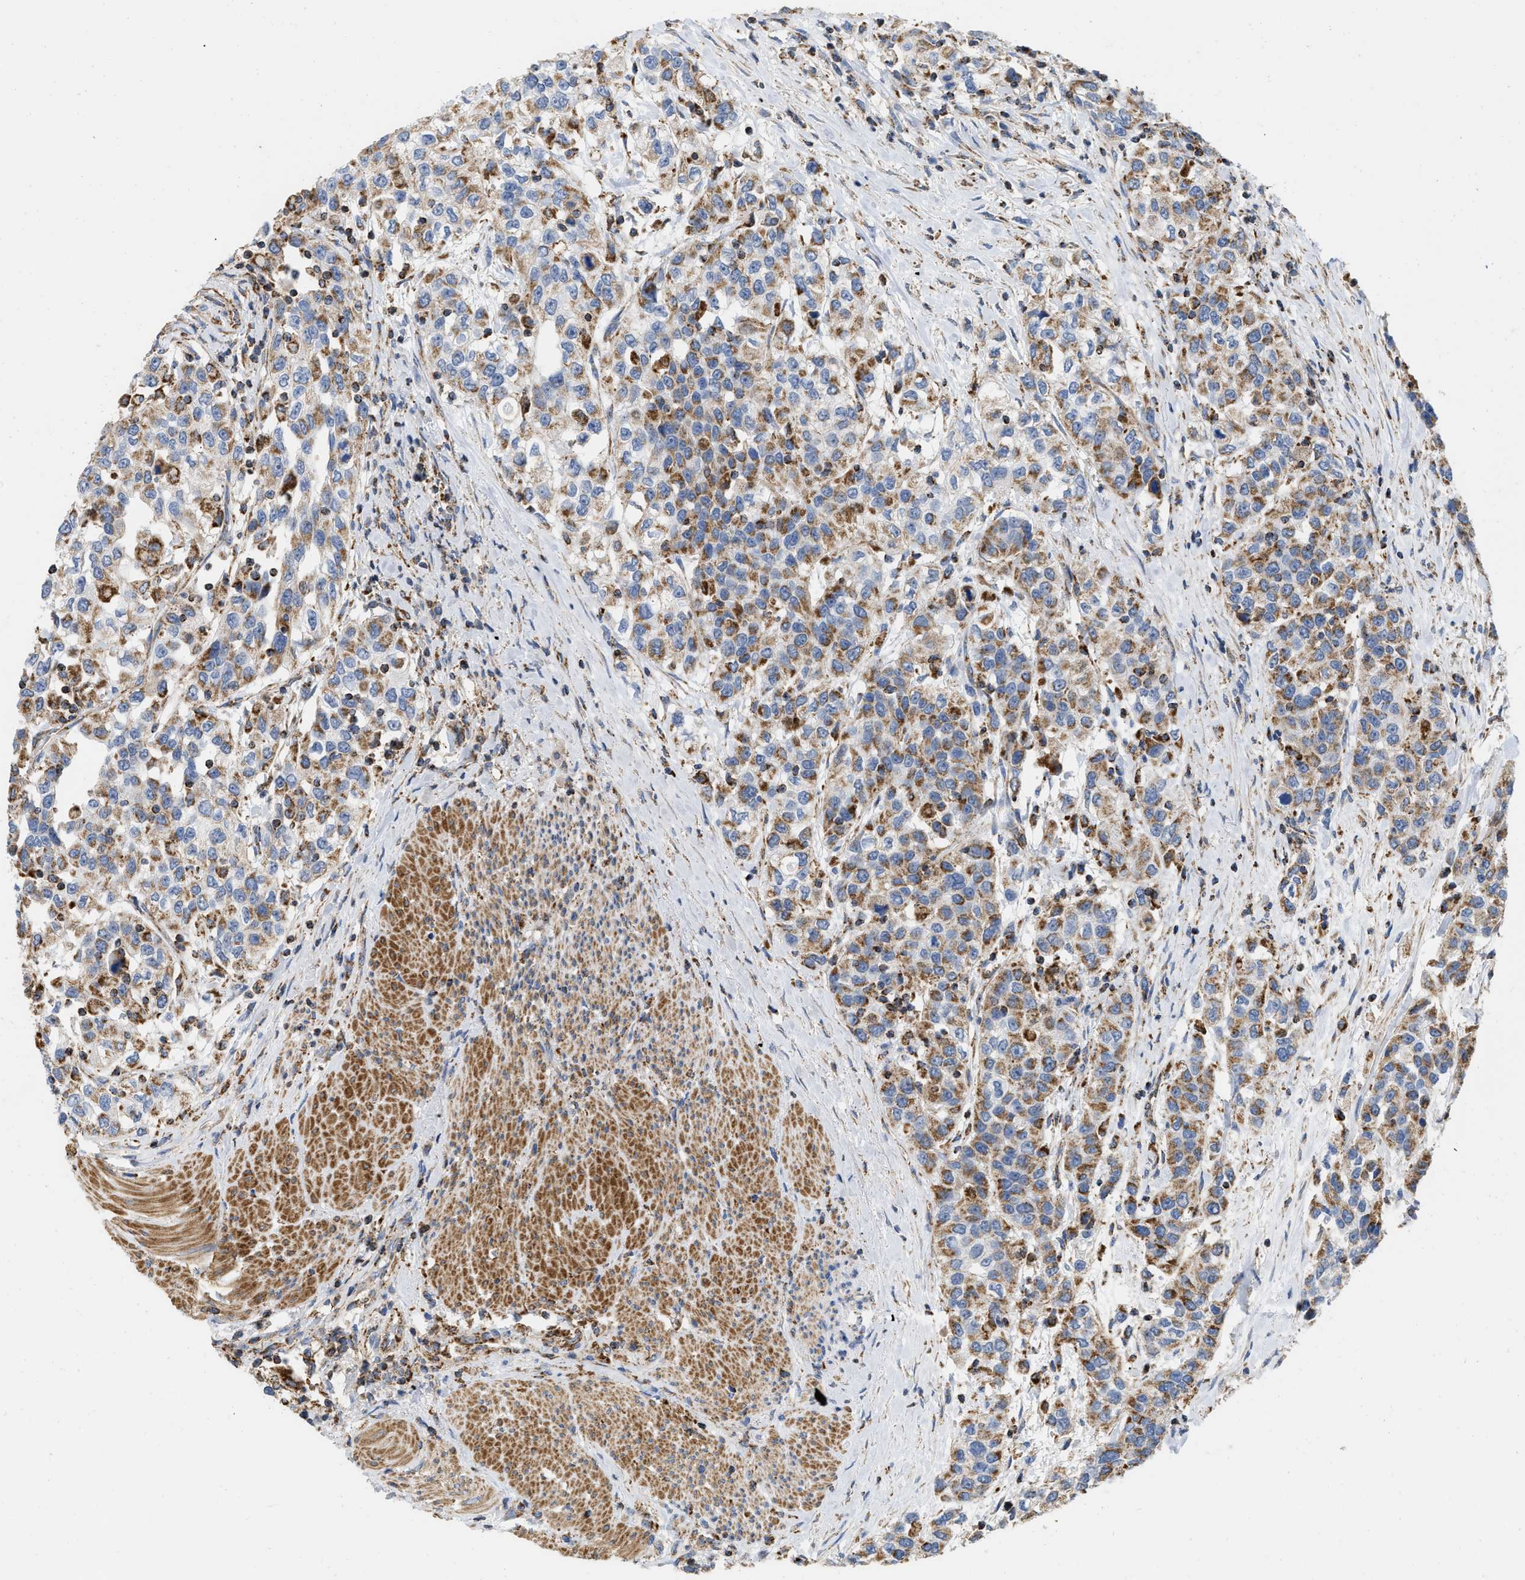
{"staining": {"intensity": "moderate", "quantity": ">75%", "location": "cytoplasmic/membranous"}, "tissue": "urothelial cancer", "cell_type": "Tumor cells", "image_type": "cancer", "snomed": [{"axis": "morphology", "description": "Urothelial carcinoma, High grade"}, {"axis": "topography", "description": "Urinary bladder"}], "caption": "High-grade urothelial carcinoma was stained to show a protein in brown. There is medium levels of moderate cytoplasmic/membranous expression in about >75% of tumor cells. Using DAB (3,3'-diaminobenzidine) (brown) and hematoxylin (blue) stains, captured at high magnification using brightfield microscopy.", "gene": "GRB10", "patient": {"sex": "female", "age": 80}}